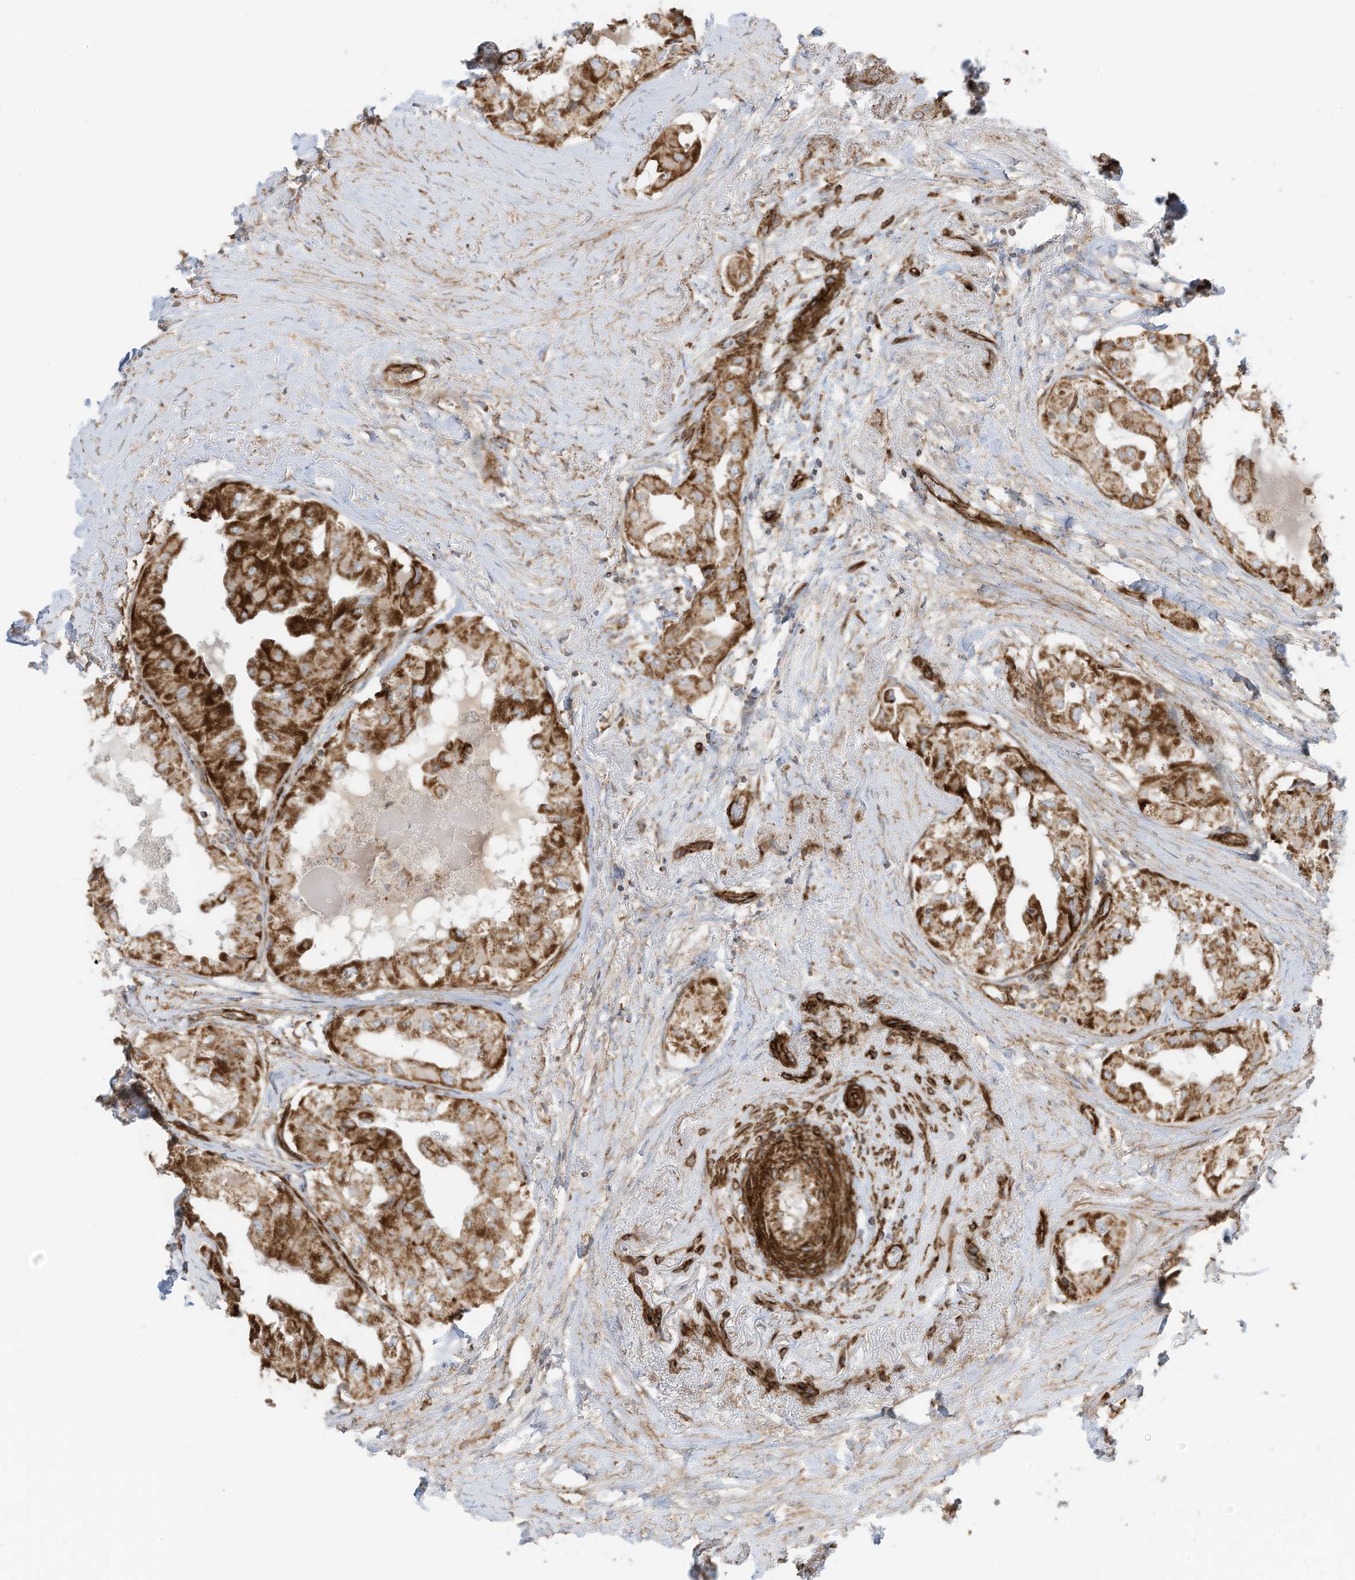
{"staining": {"intensity": "strong", "quantity": ">75%", "location": "cytoplasmic/membranous"}, "tissue": "thyroid cancer", "cell_type": "Tumor cells", "image_type": "cancer", "snomed": [{"axis": "morphology", "description": "Papillary adenocarcinoma, NOS"}, {"axis": "topography", "description": "Thyroid gland"}], "caption": "Immunohistochemical staining of human thyroid cancer (papillary adenocarcinoma) displays high levels of strong cytoplasmic/membranous protein staining in about >75% of tumor cells.", "gene": "ABCB7", "patient": {"sex": "female", "age": 59}}